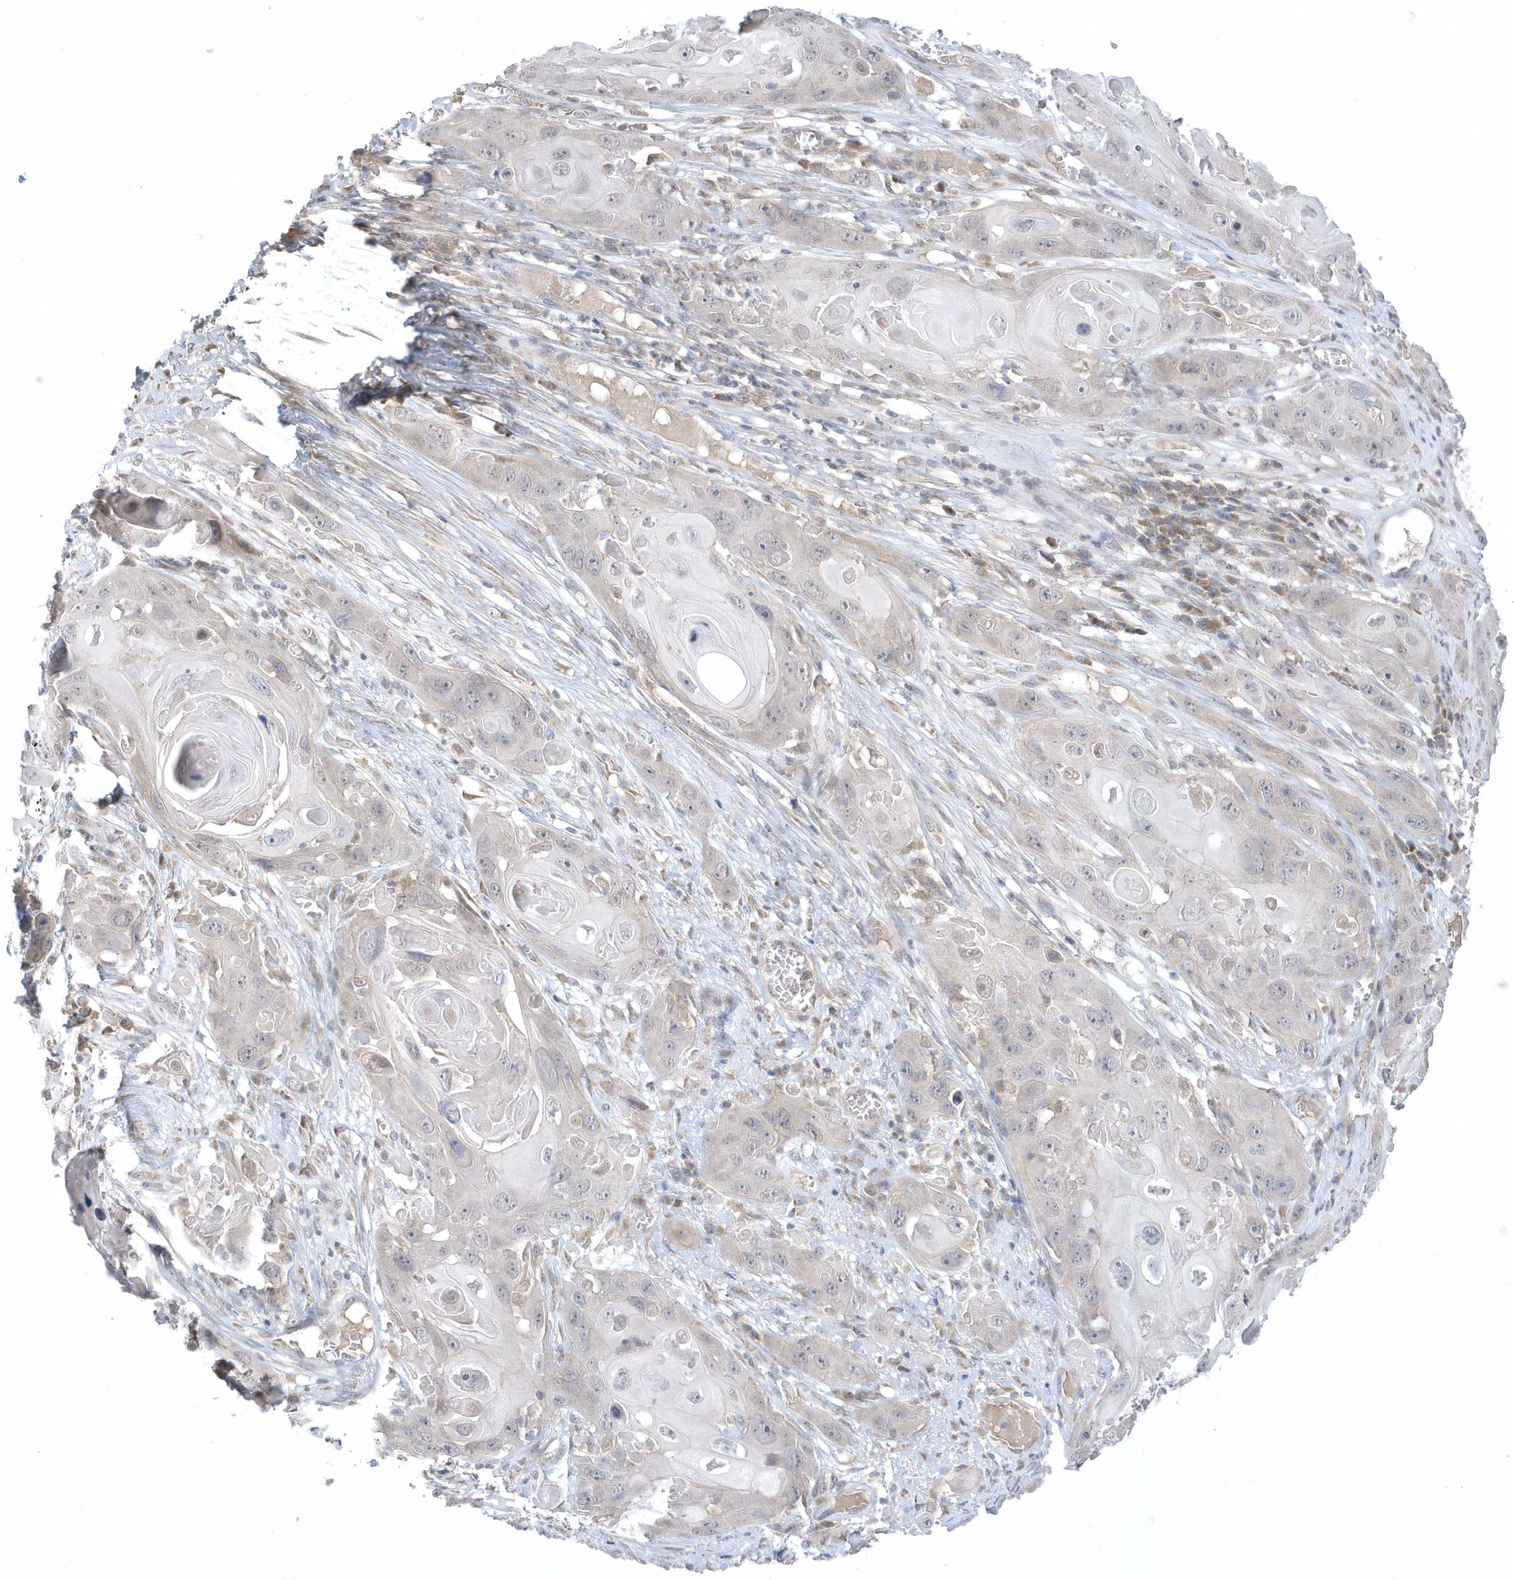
{"staining": {"intensity": "negative", "quantity": "none", "location": "none"}, "tissue": "skin cancer", "cell_type": "Tumor cells", "image_type": "cancer", "snomed": [{"axis": "morphology", "description": "Squamous cell carcinoma, NOS"}, {"axis": "topography", "description": "Skin"}], "caption": "Immunohistochemistry image of skin cancer (squamous cell carcinoma) stained for a protein (brown), which shows no staining in tumor cells.", "gene": "ZC3H12D", "patient": {"sex": "male", "age": 55}}